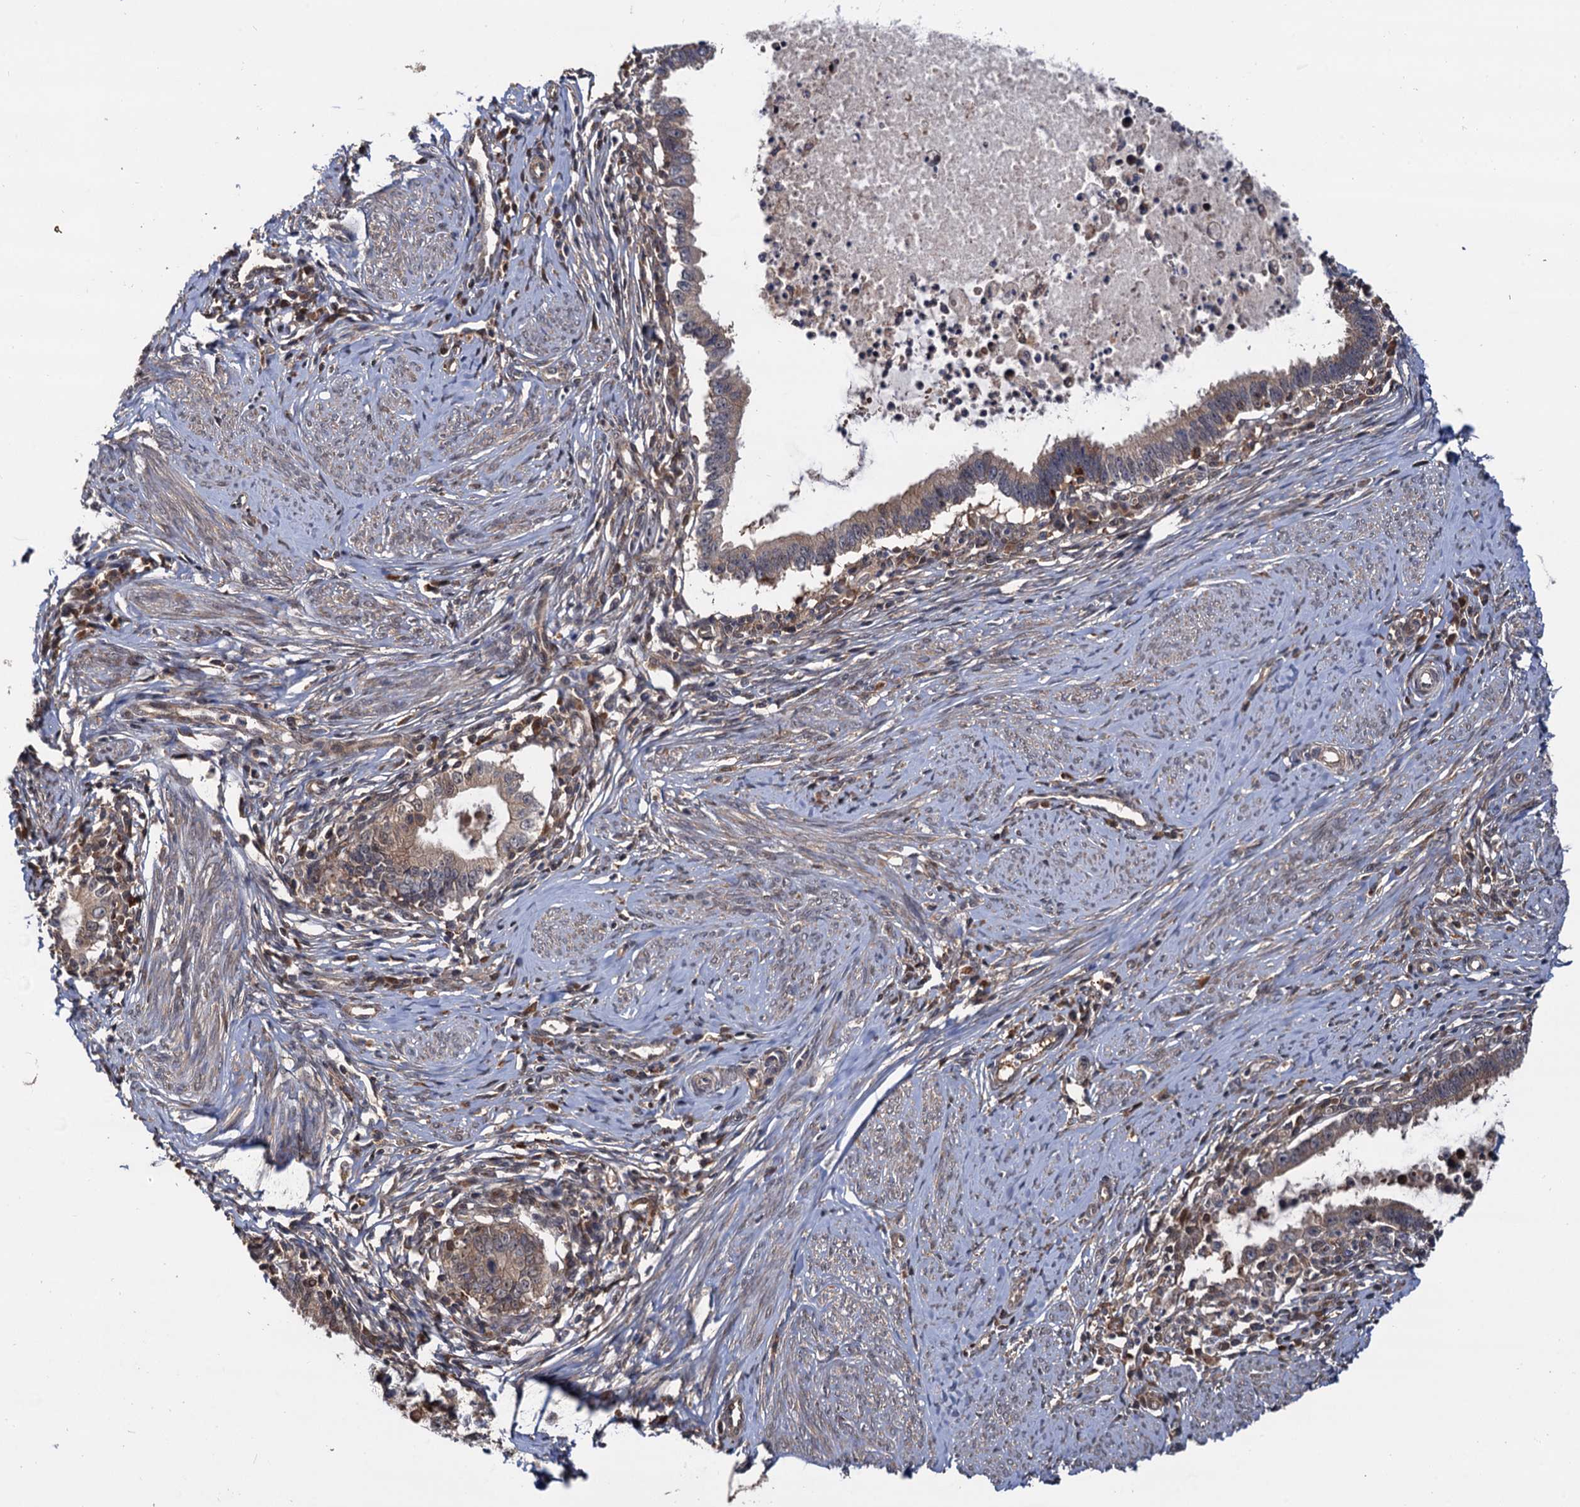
{"staining": {"intensity": "moderate", "quantity": "25%-75%", "location": "cytoplasmic/membranous"}, "tissue": "cervical cancer", "cell_type": "Tumor cells", "image_type": "cancer", "snomed": [{"axis": "morphology", "description": "Adenocarcinoma, NOS"}, {"axis": "topography", "description": "Cervix"}], "caption": "This image exhibits immunohistochemistry (IHC) staining of adenocarcinoma (cervical), with medium moderate cytoplasmic/membranous staining in approximately 25%-75% of tumor cells.", "gene": "SELENOP", "patient": {"sex": "female", "age": 36}}